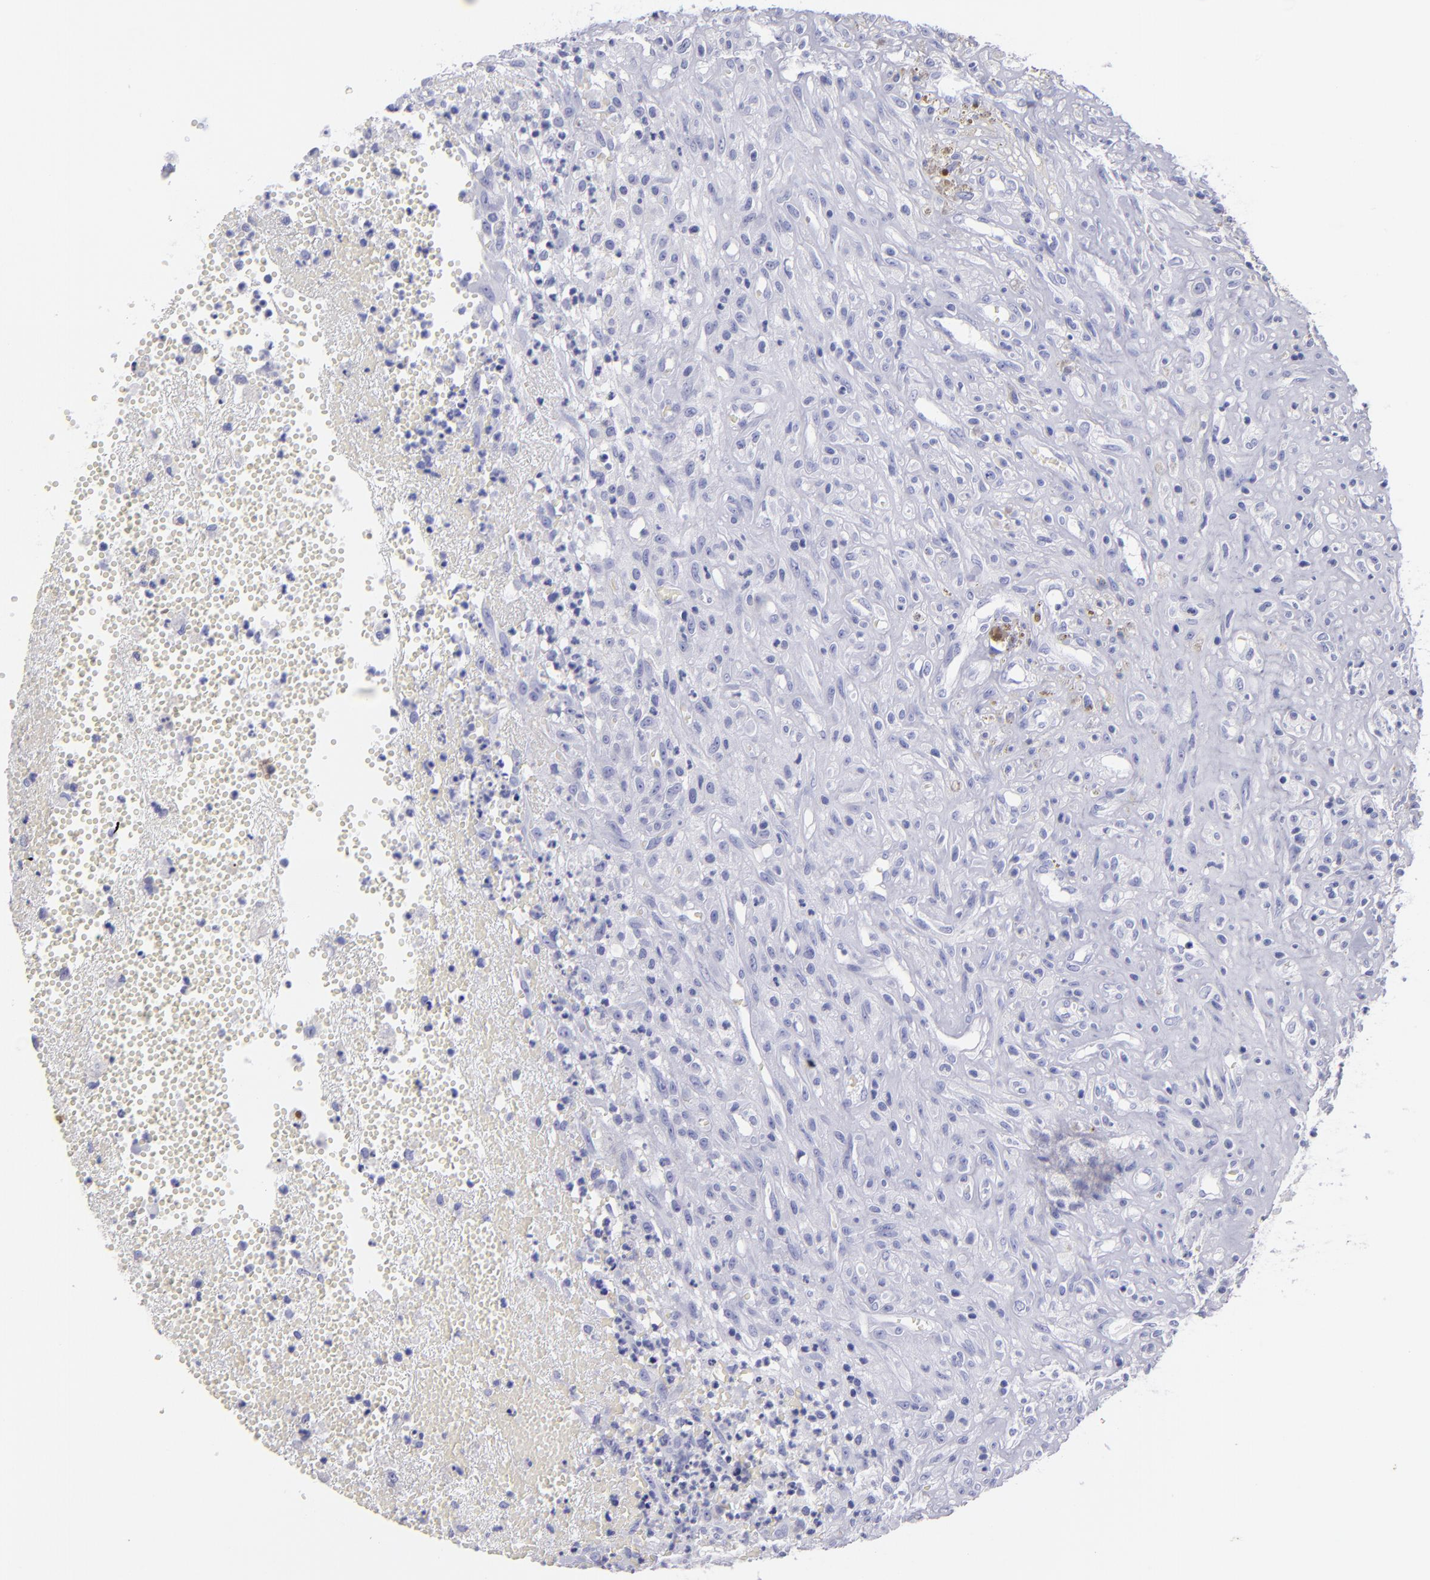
{"staining": {"intensity": "negative", "quantity": "none", "location": "none"}, "tissue": "glioma", "cell_type": "Tumor cells", "image_type": "cancer", "snomed": [{"axis": "morphology", "description": "Glioma, malignant, High grade"}, {"axis": "topography", "description": "Brain"}], "caption": "This is a image of IHC staining of glioma, which shows no positivity in tumor cells.", "gene": "CD82", "patient": {"sex": "male", "age": 66}}